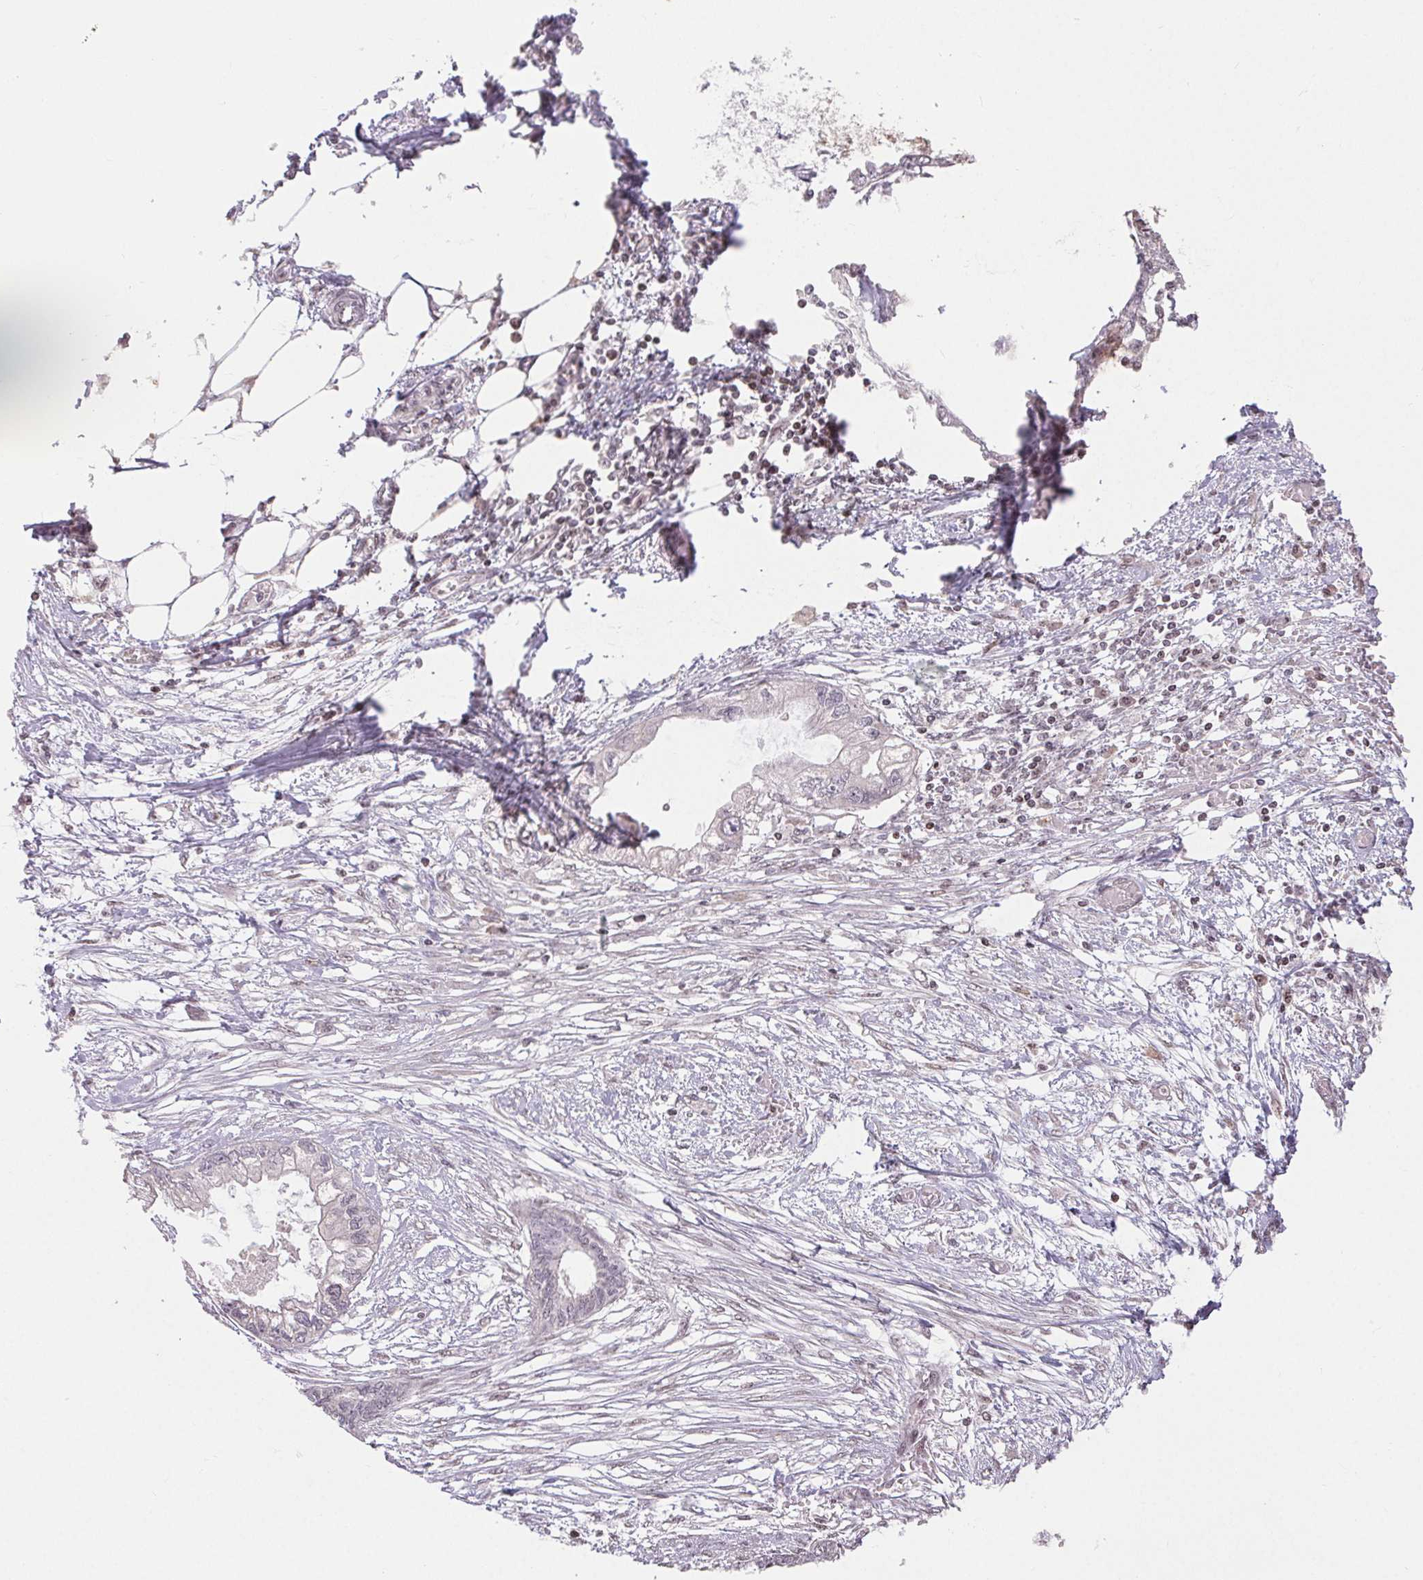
{"staining": {"intensity": "negative", "quantity": "none", "location": "none"}, "tissue": "endometrial cancer", "cell_type": "Tumor cells", "image_type": "cancer", "snomed": [{"axis": "morphology", "description": "Adenocarcinoma, NOS"}, {"axis": "morphology", "description": "Adenocarcinoma, metastatic, NOS"}, {"axis": "topography", "description": "Adipose tissue"}, {"axis": "topography", "description": "Endometrium"}], "caption": "DAB (3,3'-diaminobenzidine) immunohistochemical staining of human endometrial metastatic adenocarcinoma shows no significant expression in tumor cells.", "gene": "MAPKAPK2", "patient": {"sex": "female", "age": 67}}